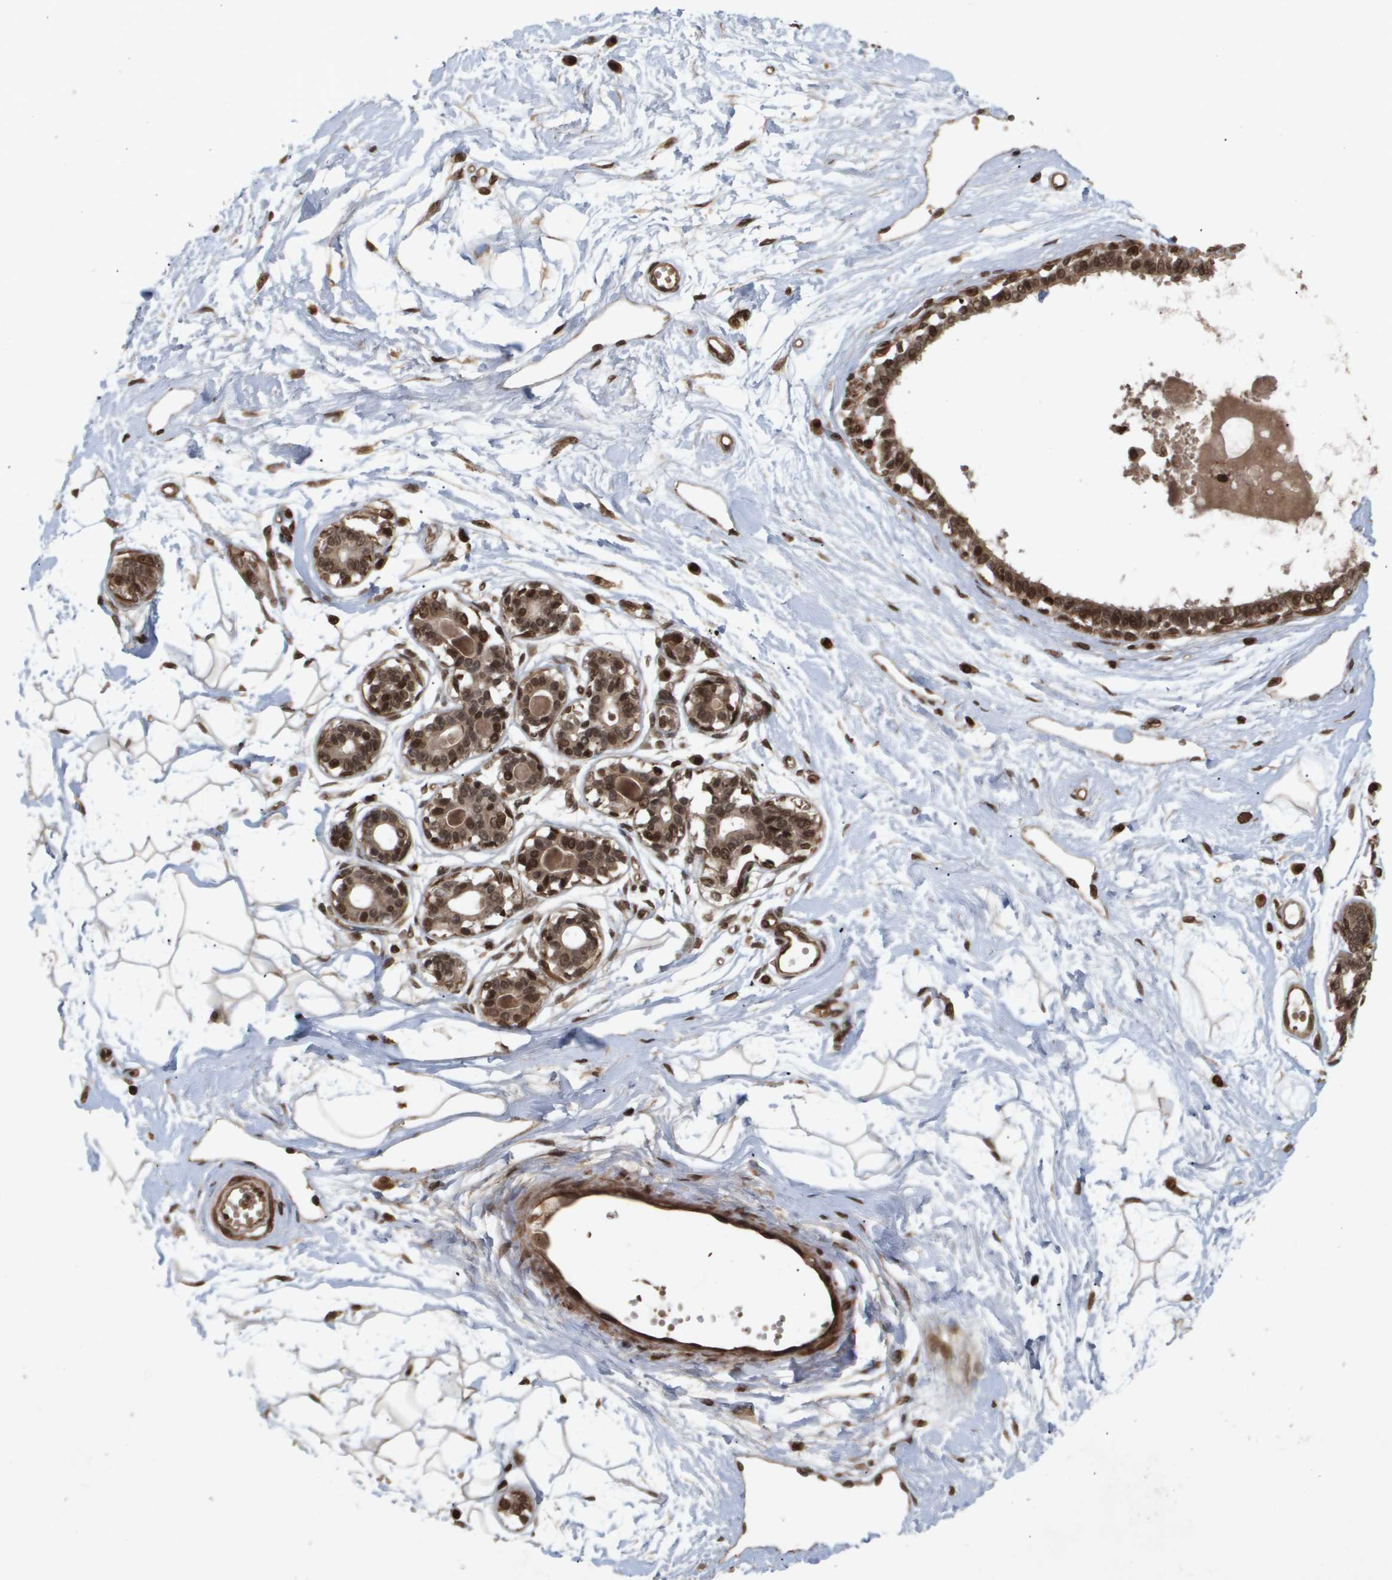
{"staining": {"intensity": "moderate", "quantity": ">75%", "location": "cytoplasmic/membranous,nuclear"}, "tissue": "breast", "cell_type": "Adipocytes", "image_type": "normal", "snomed": [{"axis": "morphology", "description": "Normal tissue, NOS"}, {"axis": "topography", "description": "Breast"}], "caption": "High-magnification brightfield microscopy of benign breast stained with DAB (brown) and counterstained with hematoxylin (blue). adipocytes exhibit moderate cytoplasmic/membranous,nuclear positivity is present in approximately>75% of cells.", "gene": "HSPA6", "patient": {"sex": "female", "age": 45}}